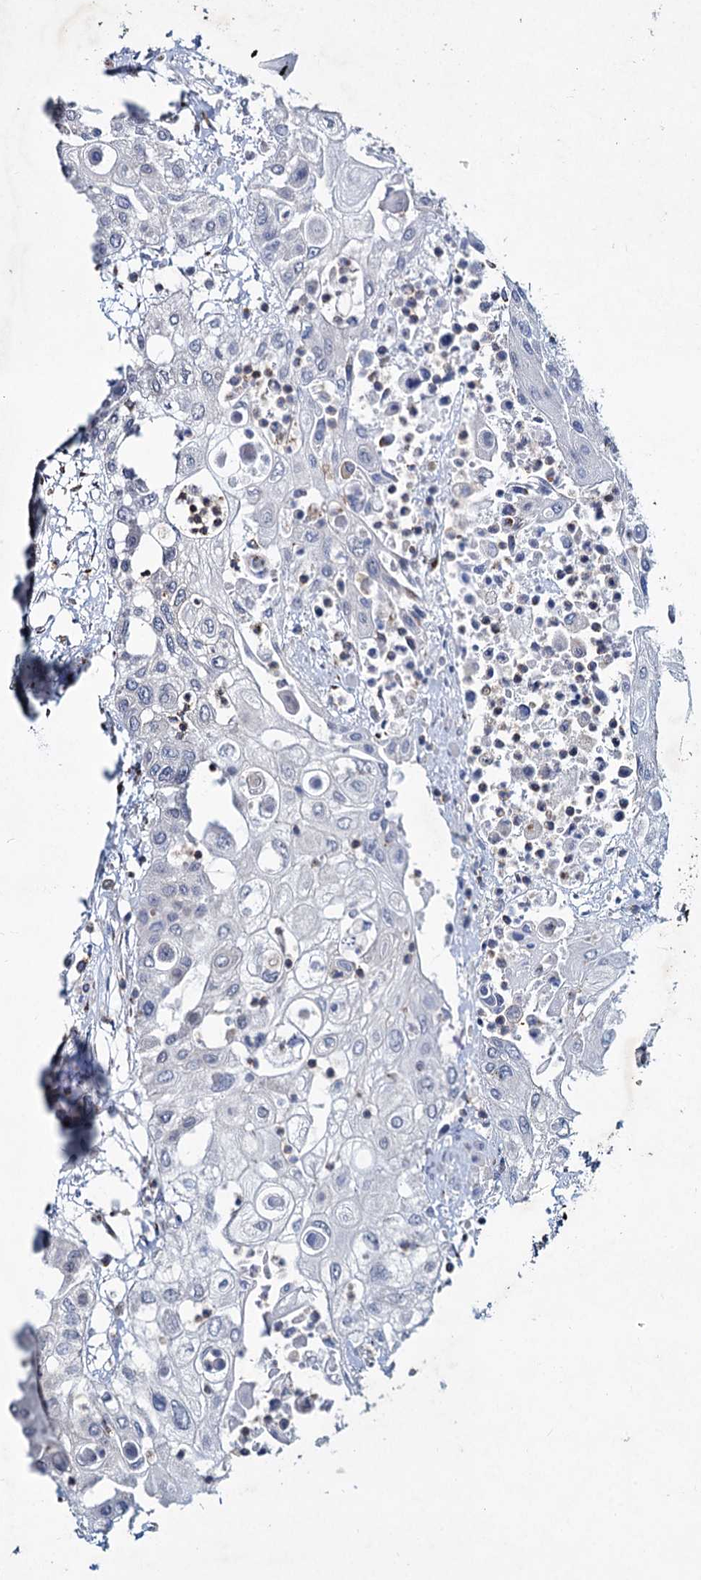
{"staining": {"intensity": "negative", "quantity": "none", "location": "none"}, "tissue": "urothelial cancer", "cell_type": "Tumor cells", "image_type": "cancer", "snomed": [{"axis": "morphology", "description": "Urothelial carcinoma, High grade"}, {"axis": "topography", "description": "Urinary bladder"}], "caption": "This image is of urothelial cancer stained with immunohistochemistry to label a protein in brown with the nuclei are counter-stained blue. There is no positivity in tumor cells.", "gene": "LRCH4", "patient": {"sex": "female", "age": 79}}